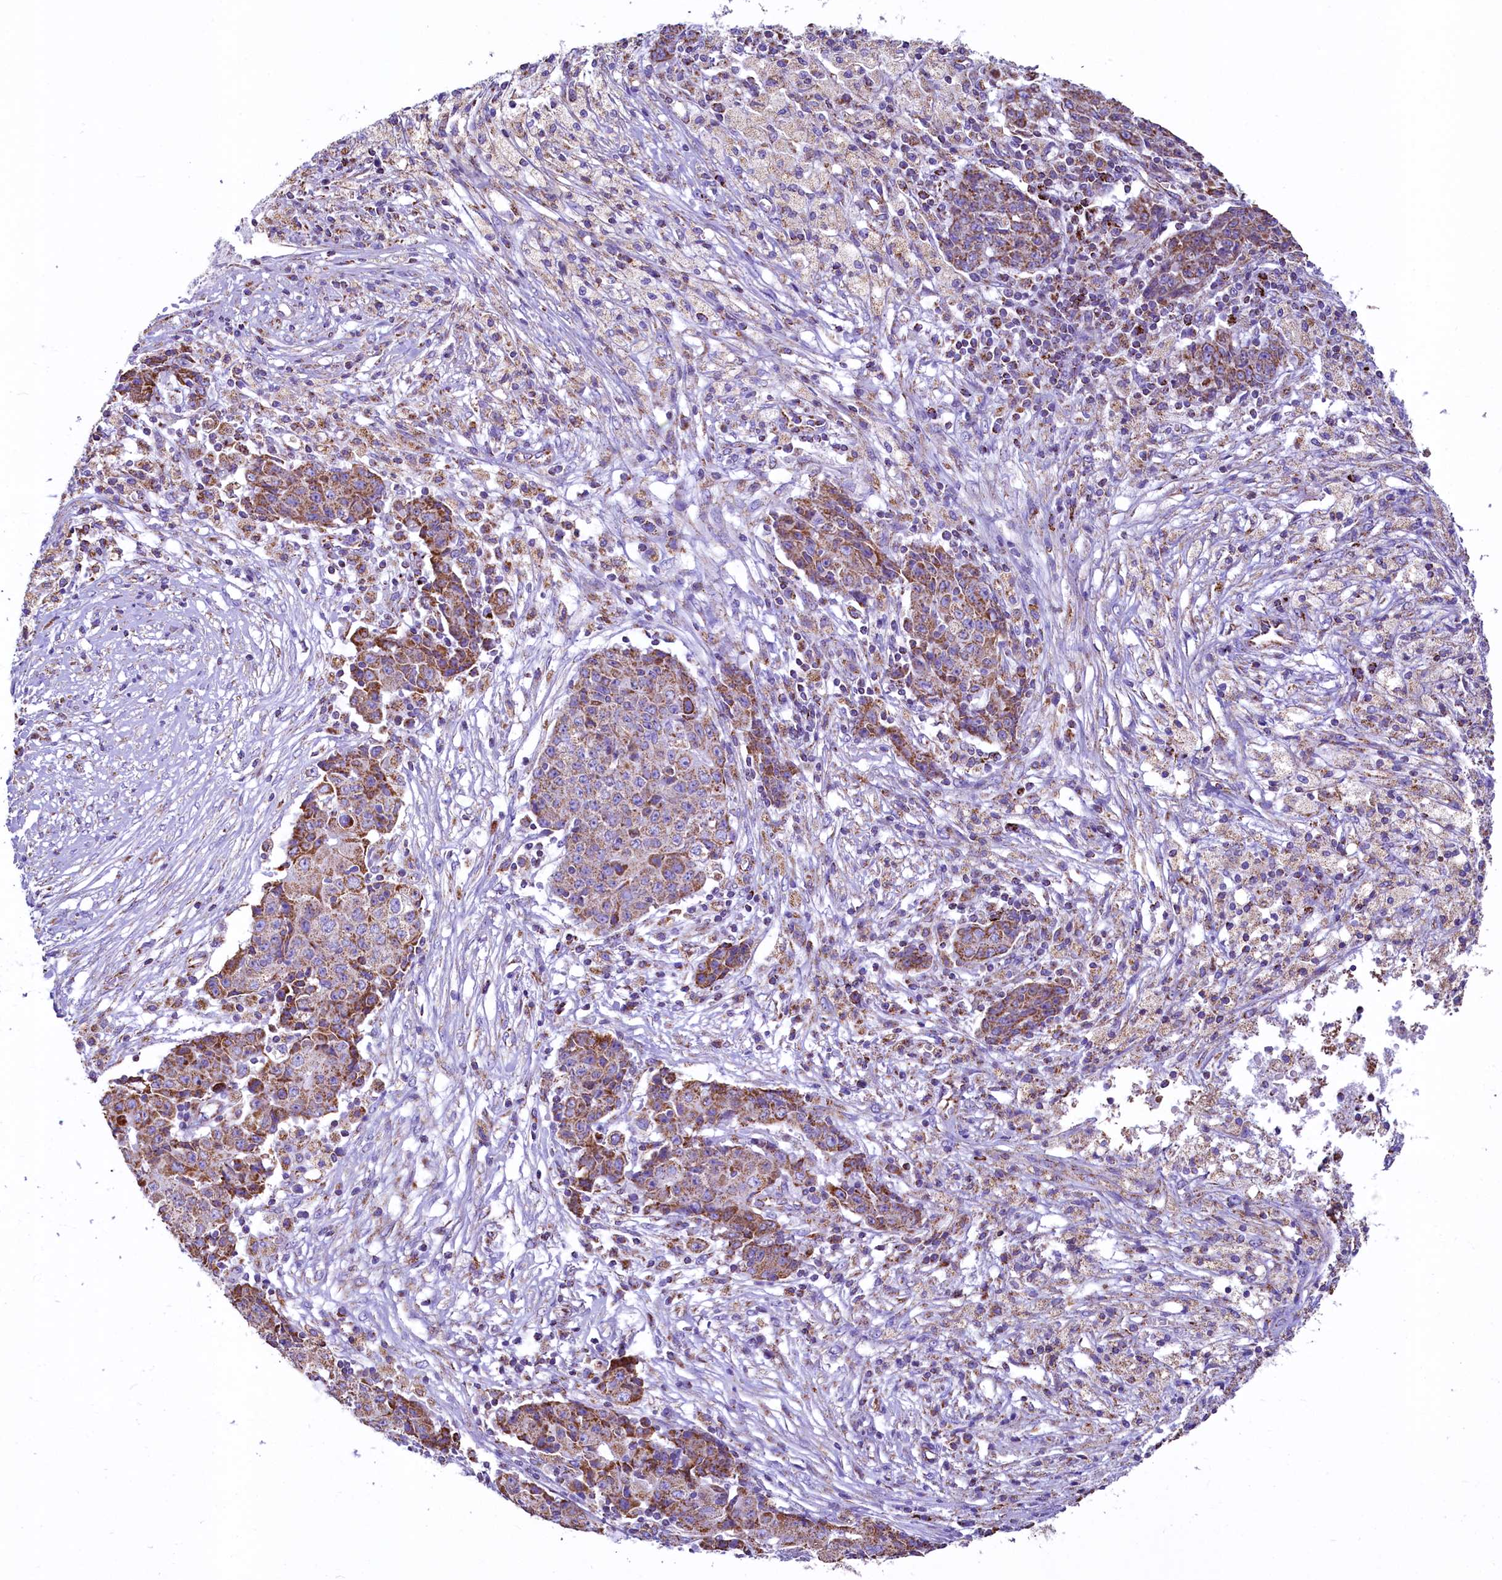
{"staining": {"intensity": "moderate", "quantity": ">75%", "location": "cytoplasmic/membranous"}, "tissue": "ovarian cancer", "cell_type": "Tumor cells", "image_type": "cancer", "snomed": [{"axis": "morphology", "description": "Carcinoma, endometroid"}, {"axis": "topography", "description": "Ovary"}], "caption": "A high-resolution micrograph shows immunohistochemistry staining of ovarian cancer (endometroid carcinoma), which reveals moderate cytoplasmic/membranous positivity in approximately >75% of tumor cells.", "gene": "IDH3A", "patient": {"sex": "female", "age": 42}}